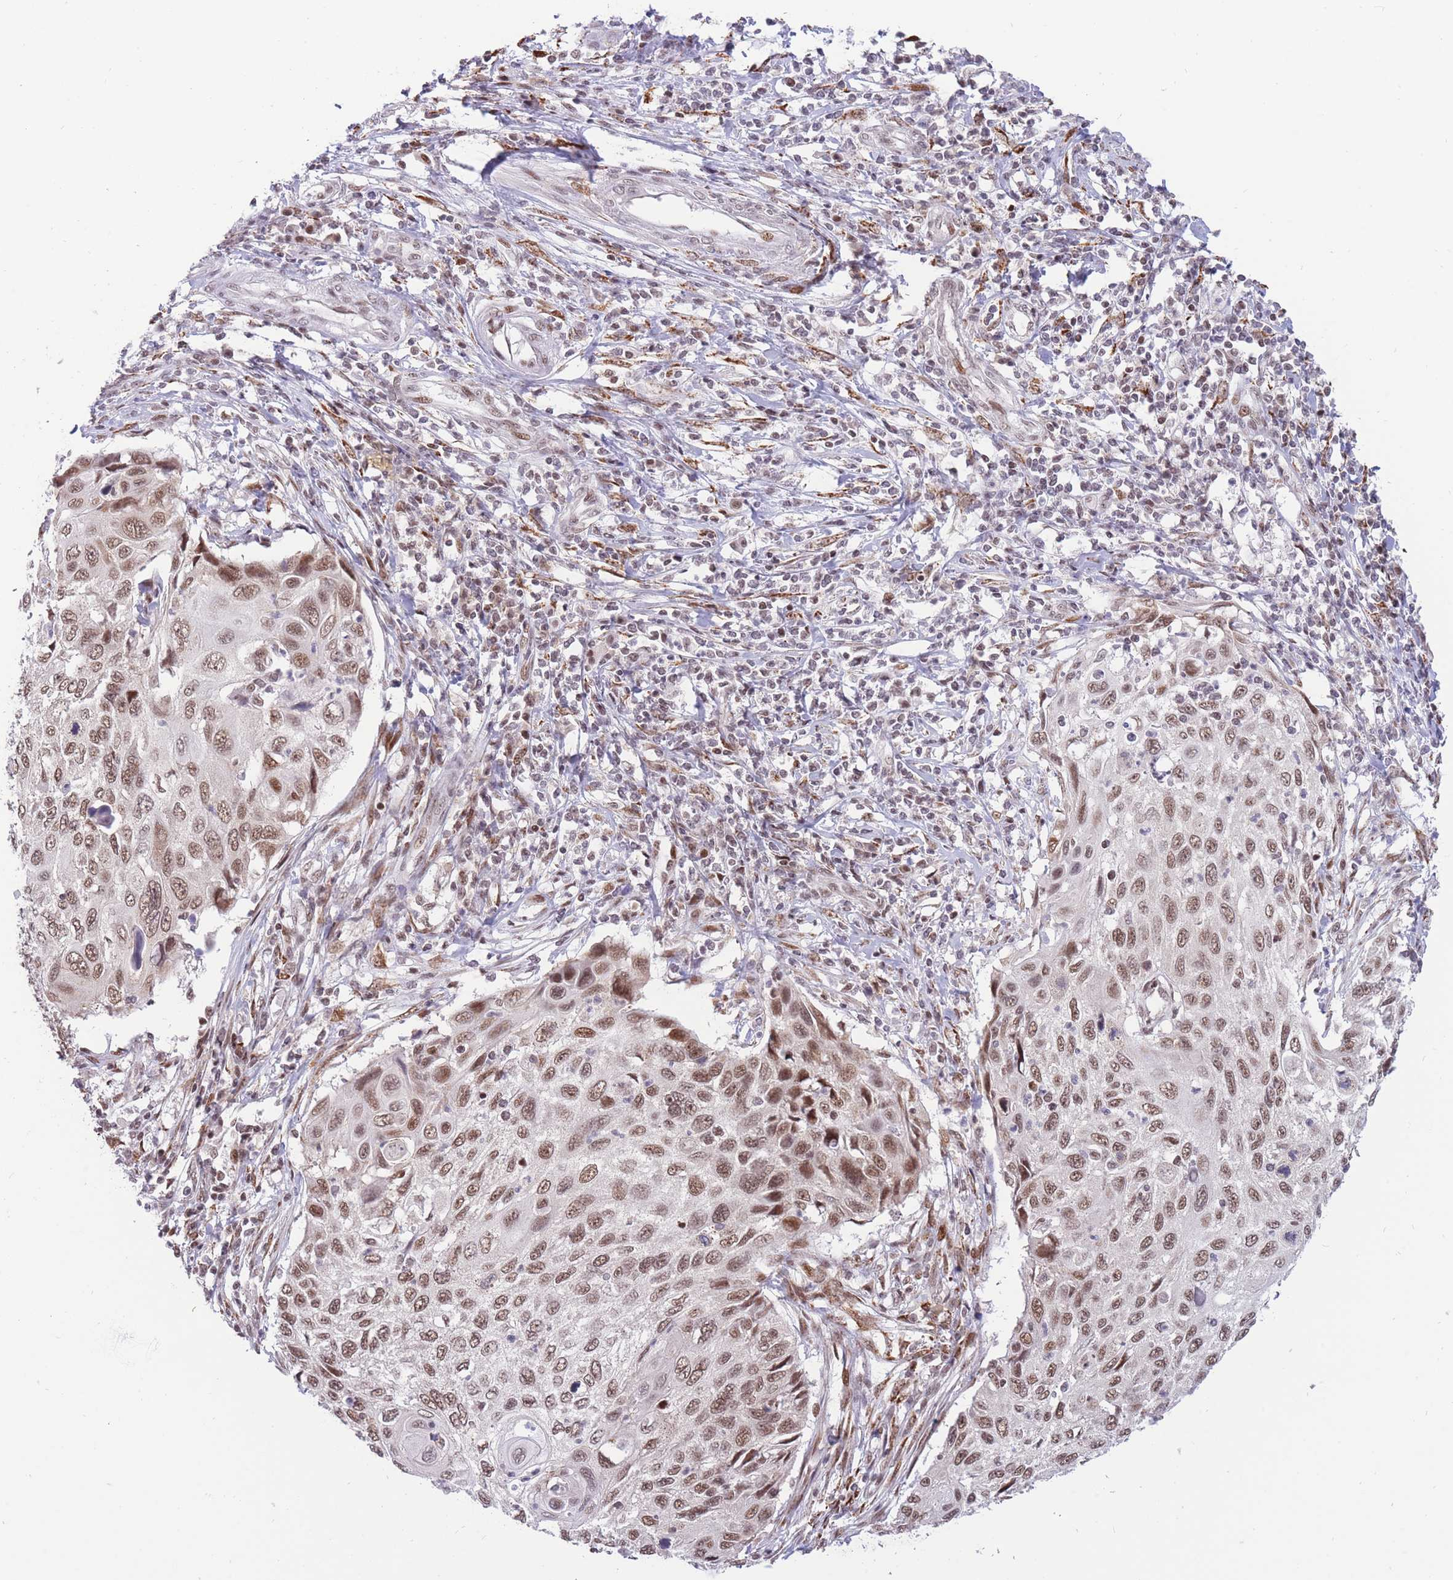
{"staining": {"intensity": "moderate", "quantity": ">75%", "location": "nuclear"}, "tissue": "cervical cancer", "cell_type": "Tumor cells", "image_type": "cancer", "snomed": [{"axis": "morphology", "description": "Squamous cell carcinoma, NOS"}, {"axis": "topography", "description": "Cervix"}], "caption": "Protein expression by immunohistochemistry (IHC) reveals moderate nuclear positivity in approximately >75% of tumor cells in cervical cancer. (Stains: DAB (3,3'-diaminobenzidine) in brown, nuclei in blue, Microscopy: brightfield microscopy at high magnification).", "gene": "TARBP2", "patient": {"sex": "female", "age": 70}}